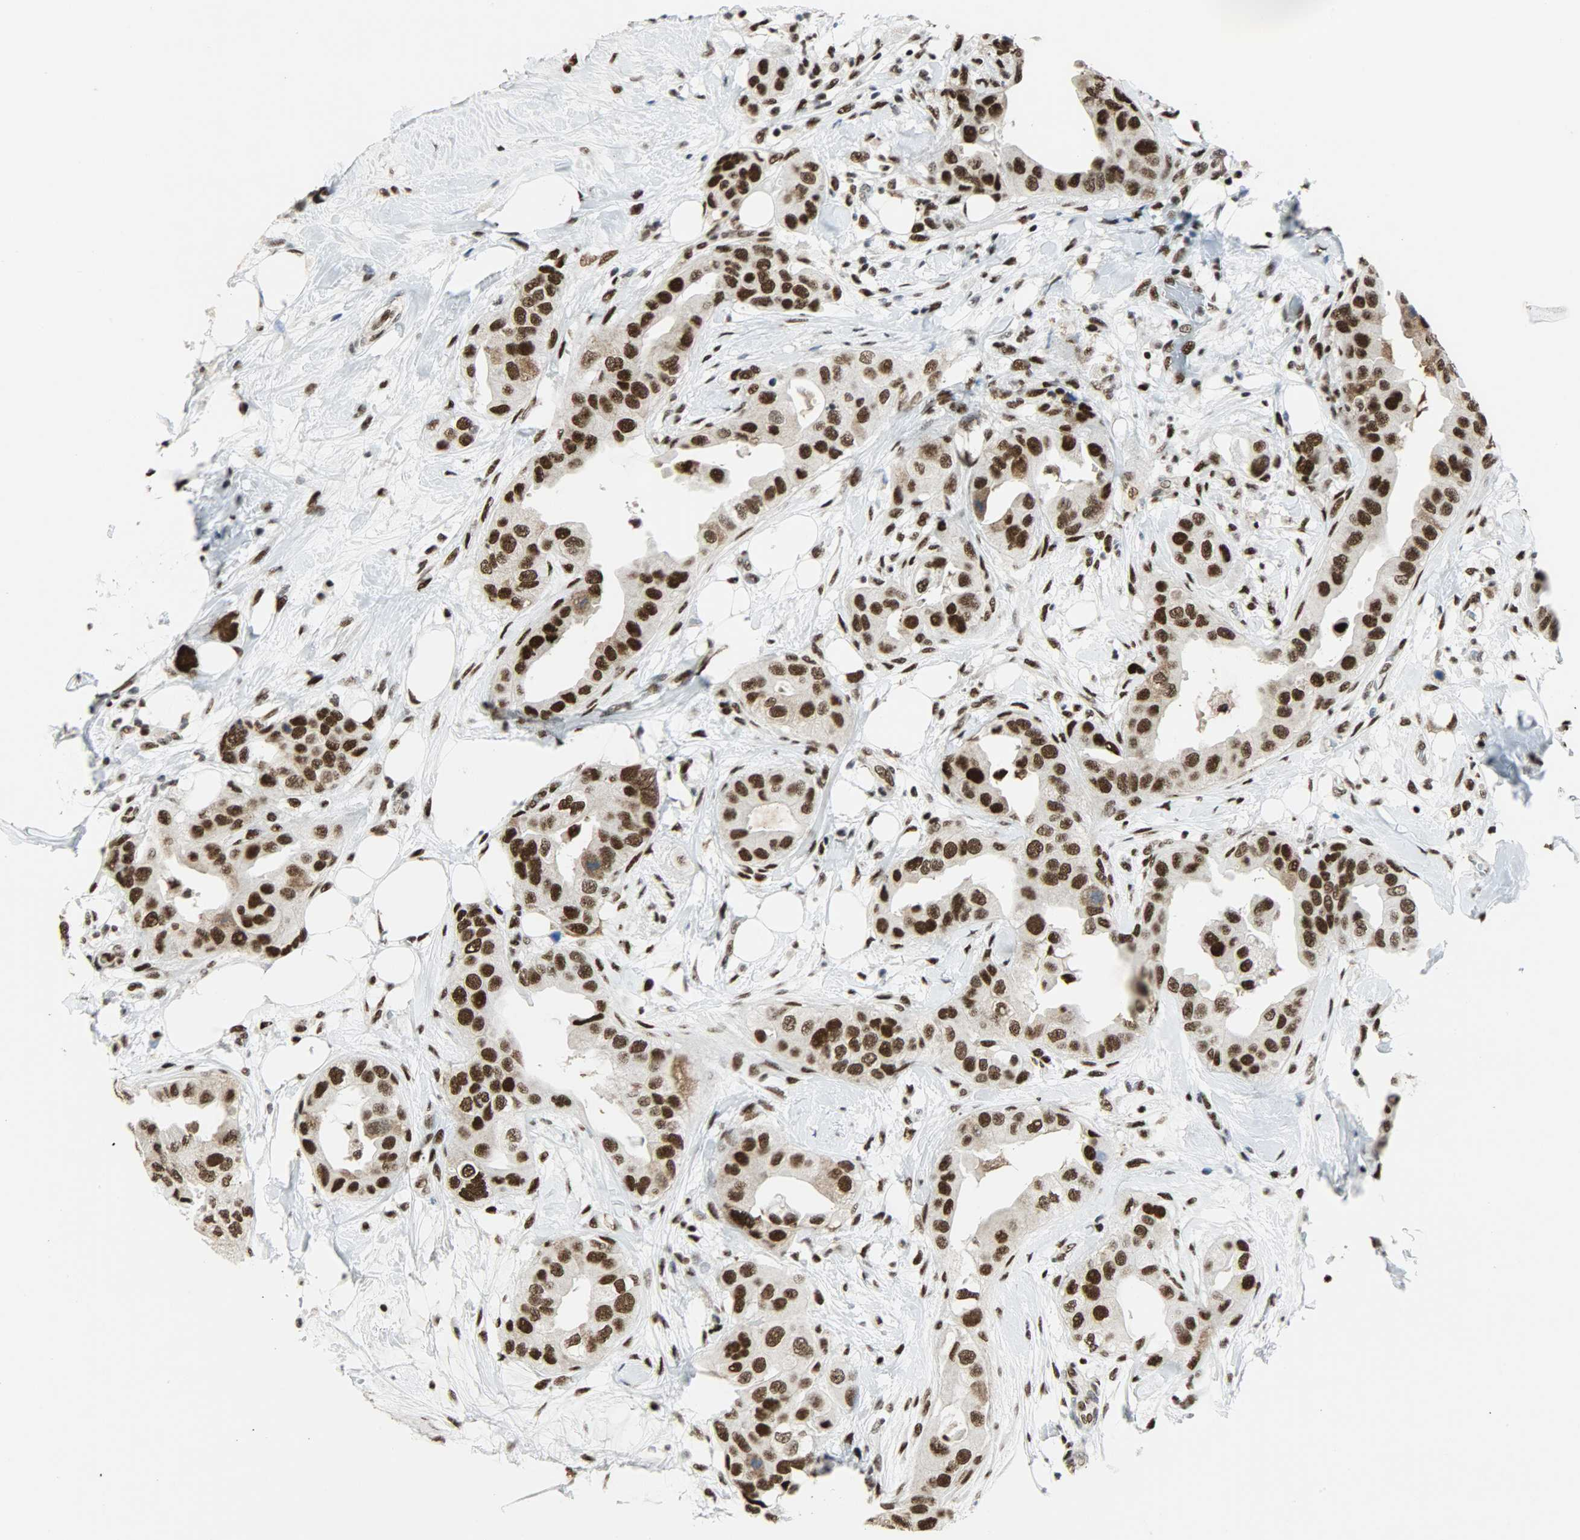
{"staining": {"intensity": "strong", "quantity": ">75%", "location": "nuclear"}, "tissue": "breast cancer", "cell_type": "Tumor cells", "image_type": "cancer", "snomed": [{"axis": "morphology", "description": "Duct carcinoma"}, {"axis": "topography", "description": "Breast"}], "caption": "Immunohistochemical staining of breast cancer (infiltrating ductal carcinoma) demonstrates high levels of strong nuclear positivity in approximately >75% of tumor cells.", "gene": "SSB", "patient": {"sex": "female", "age": 40}}